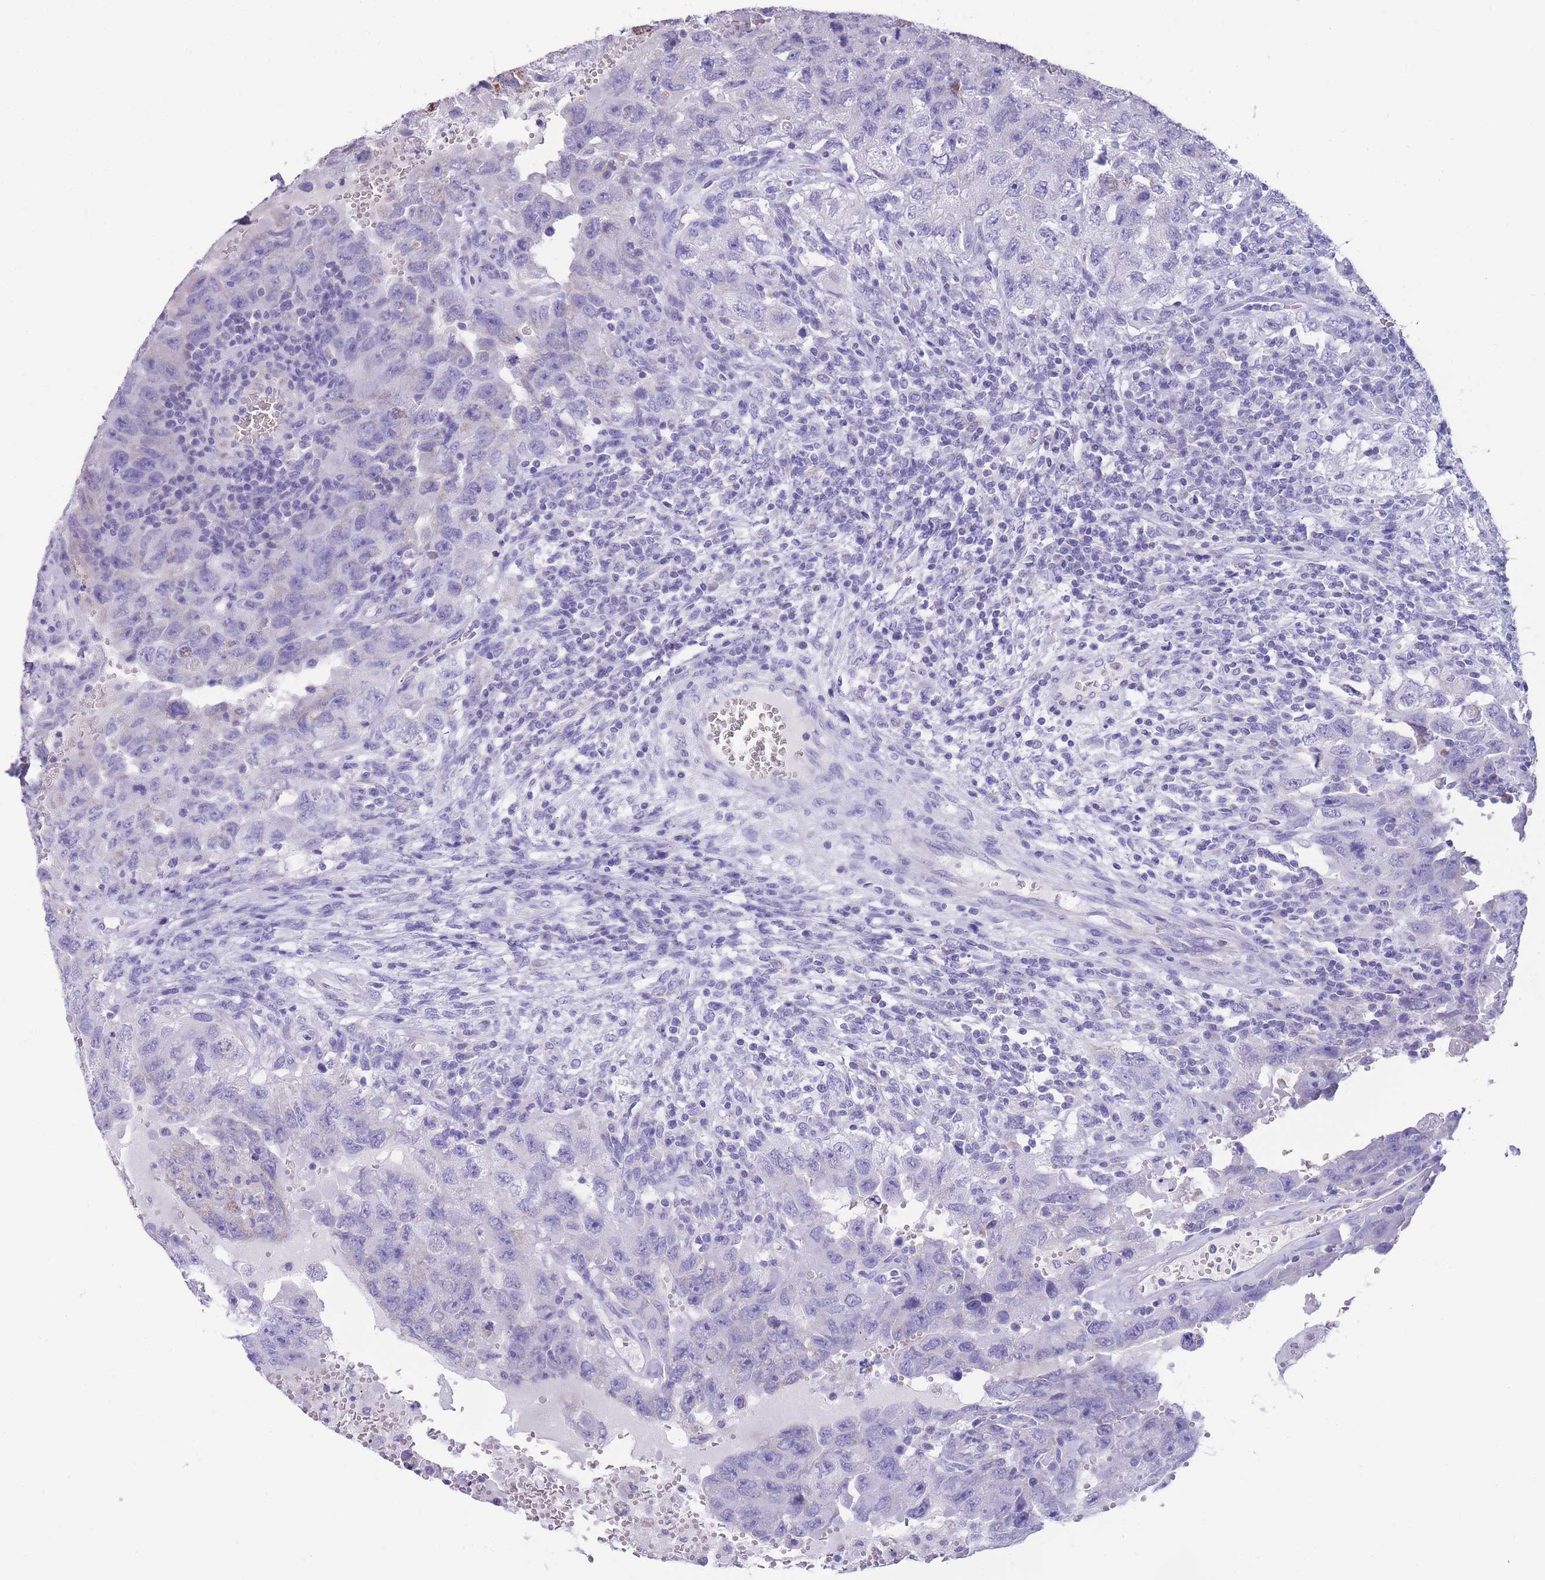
{"staining": {"intensity": "negative", "quantity": "none", "location": "none"}, "tissue": "testis cancer", "cell_type": "Tumor cells", "image_type": "cancer", "snomed": [{"axis": "morphology", "description": "Carcinoma, Embryonal, NOS"}, {"axis": "topography", "description": "Testis"}], "caption": "Testis cancer (embryonal carcinoma) was stained to show a protein in brown. There is no significant expression in tumor cells. (Stains: DAB immunohistochemistry (IHC) with hematoxylin counter stain, Microscopy: brightfield microscopy at high magnification).", "gene": "INTS2", "patient": {"sex": "male", "age": 26}}